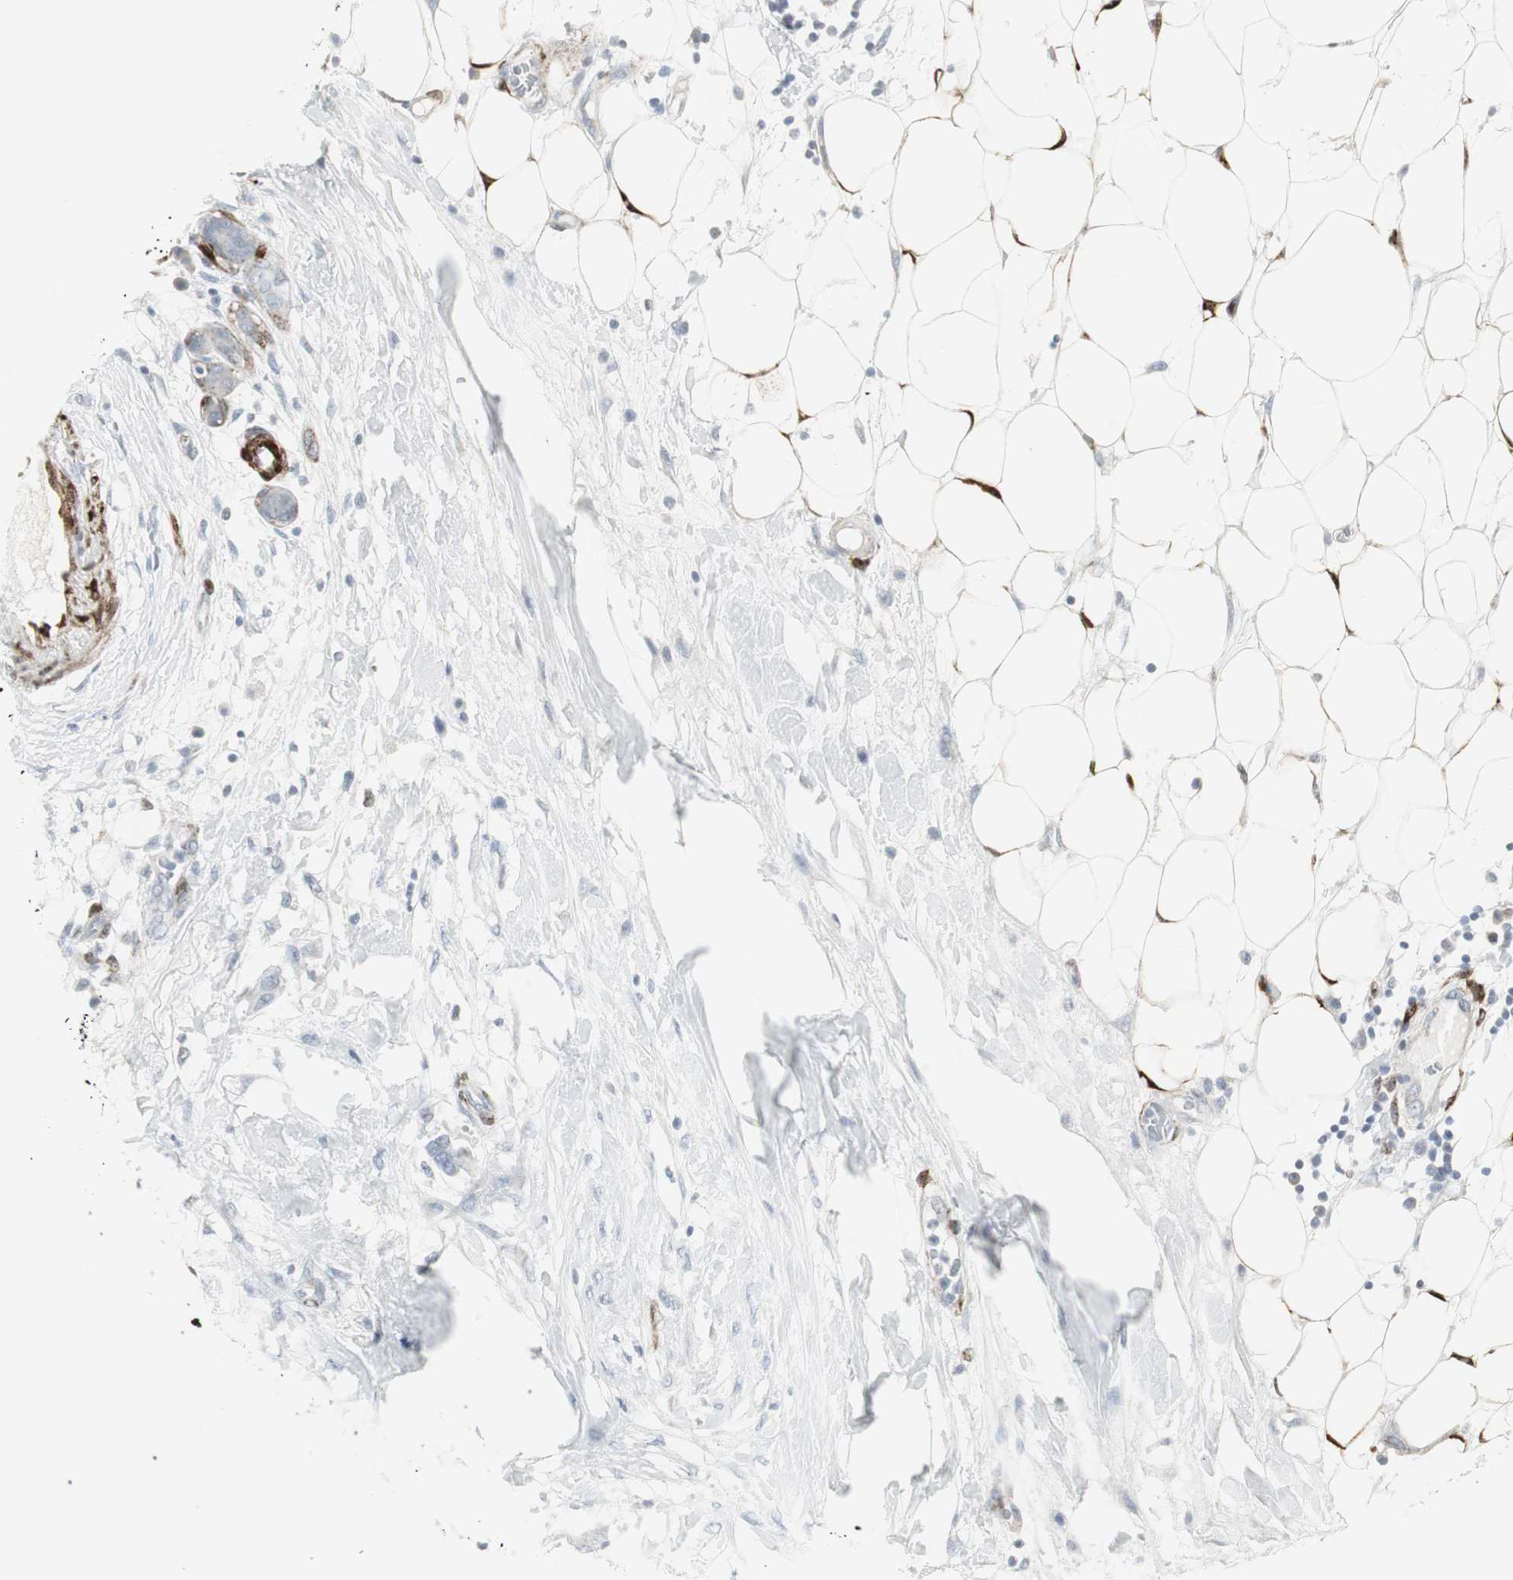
{"staining": {"intensity": "negative", "quantity": "none", "location": "none"}, "tissue": "breast cancer", "cell_type": "Tumor cells", "image_type": "cancer", "snomed": [{"axis": "morphology", "description": "Duct carcinoma"}, {"axis": "topography", "description": "Breast"}], "caption": "DAB (3,3'-diaminobenzidine) immunohistochemical staining of breast invasive ductal carcinoma displays no significant staining in tumor cells.", "gene": "PPP1R14A", "patient": {"sex": "female", "age": 40}}